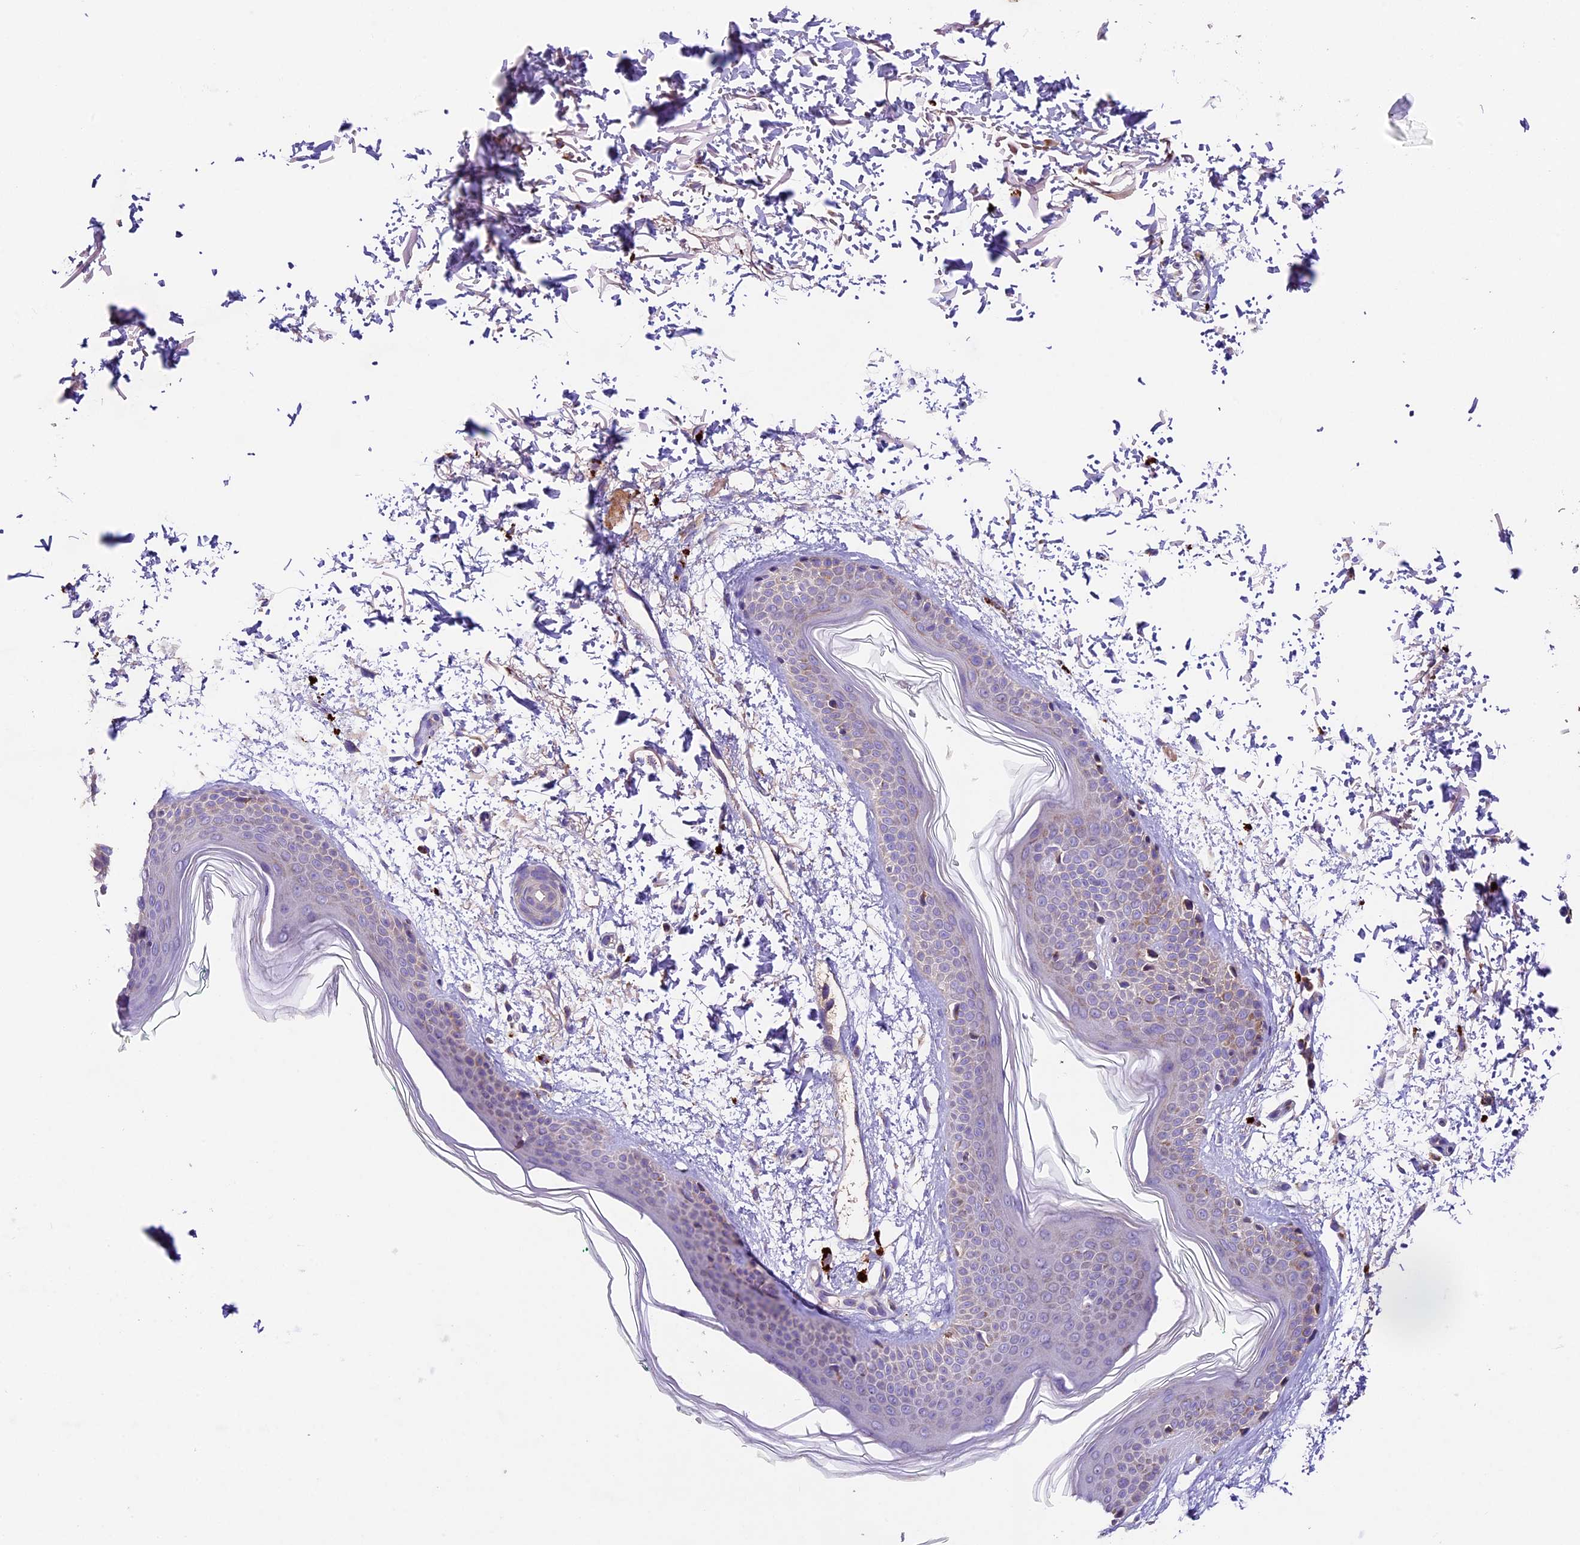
{"staining": {"intensity": "weak", "quantity": "<25%", "location": "cytoplasmic/membranous"}, "tissue": "skin", "cell_type": "Fibroblasts", "image_type": "normal", "snomed": [{"axis": "morphology", "description": "Normal tissue, NOS"}, {"axis": "topography", "description": "Skin"}], "caption": "Image shows no protein expression in fibroblasts of normal skin. (DAB (3,3'-diaminobenzidine) IHC with hematoxylin counter stain).", "gene": "PMPCB", "patient": {"sex": "male", "age": 66}}